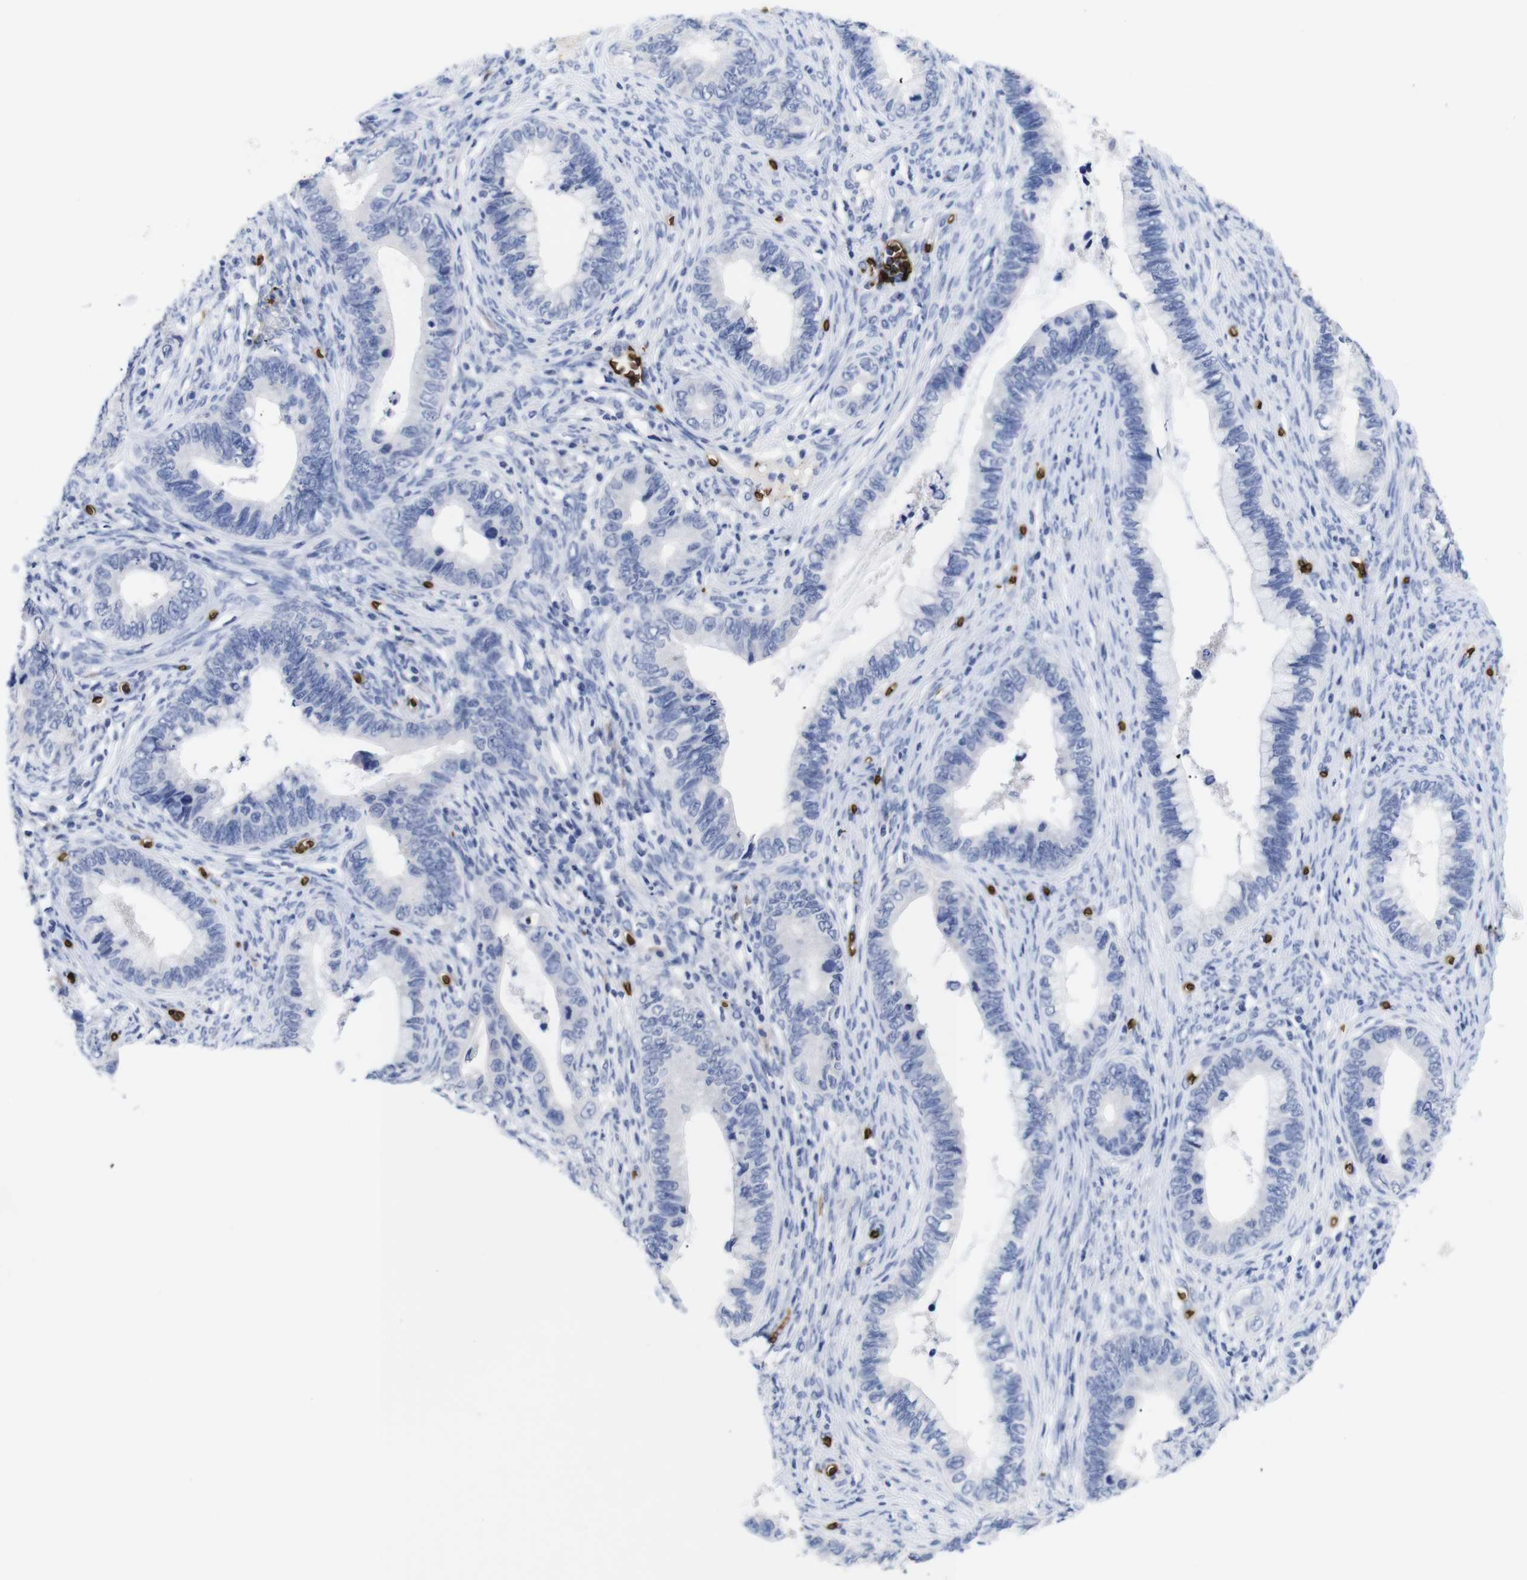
{"staining": {"intensity": "negative", "quantity": "none", "location": "none"}, "tissue": "cervical cancer", "cell_type": "Tumor cells", "image_type": "cancer", "snomed": [{"axis": "morphology", "description": "Adenocarcinoma, NOS"}, {"axis": "topography", "description": "Cervix"}], "caption": "Immunohistochemistry histopathology image of cervical adenocarcinoma stained for a protein (brown), which displays no positivity in tumor cells.", "gene": "S1PR2", "patient": {"sex": "female", "age": 44}}